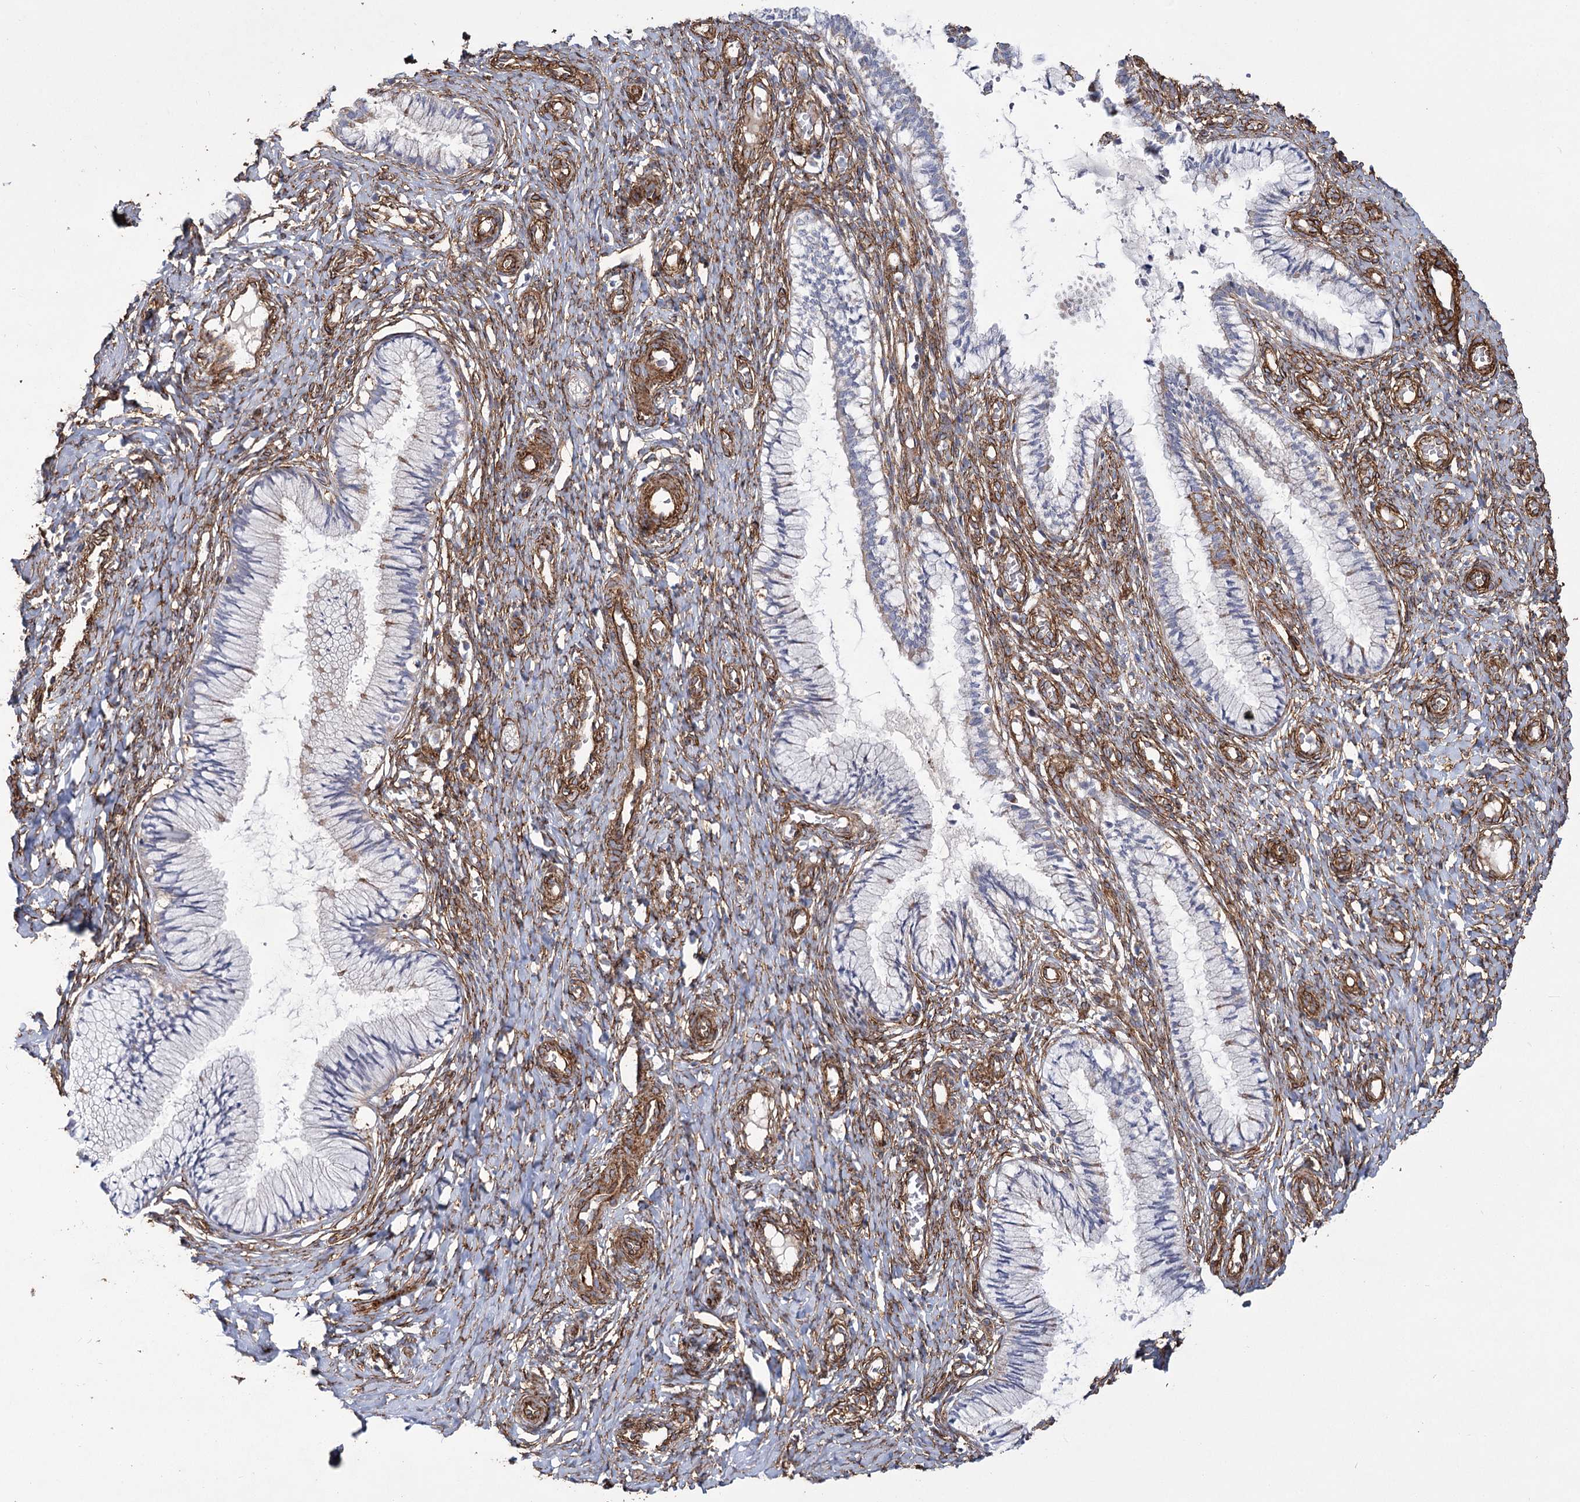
{"staining": {"intensity": "negative", "quantity": "none", "location": "none"}, "tissue": "cervix", "cell_type": "Glandular cells", "image_type": "normal", "snomed": [{"axis": "morphology", "description": "Normal tissue, NOS"}, {"axis": "topography", "description": "Cervix"}], "caption": "Immunohistochemical staining of benign cervix displays no significant staining in glandular cells.", "gene": "TMEM164", "patient": {"sex": "female", "age": 27}}